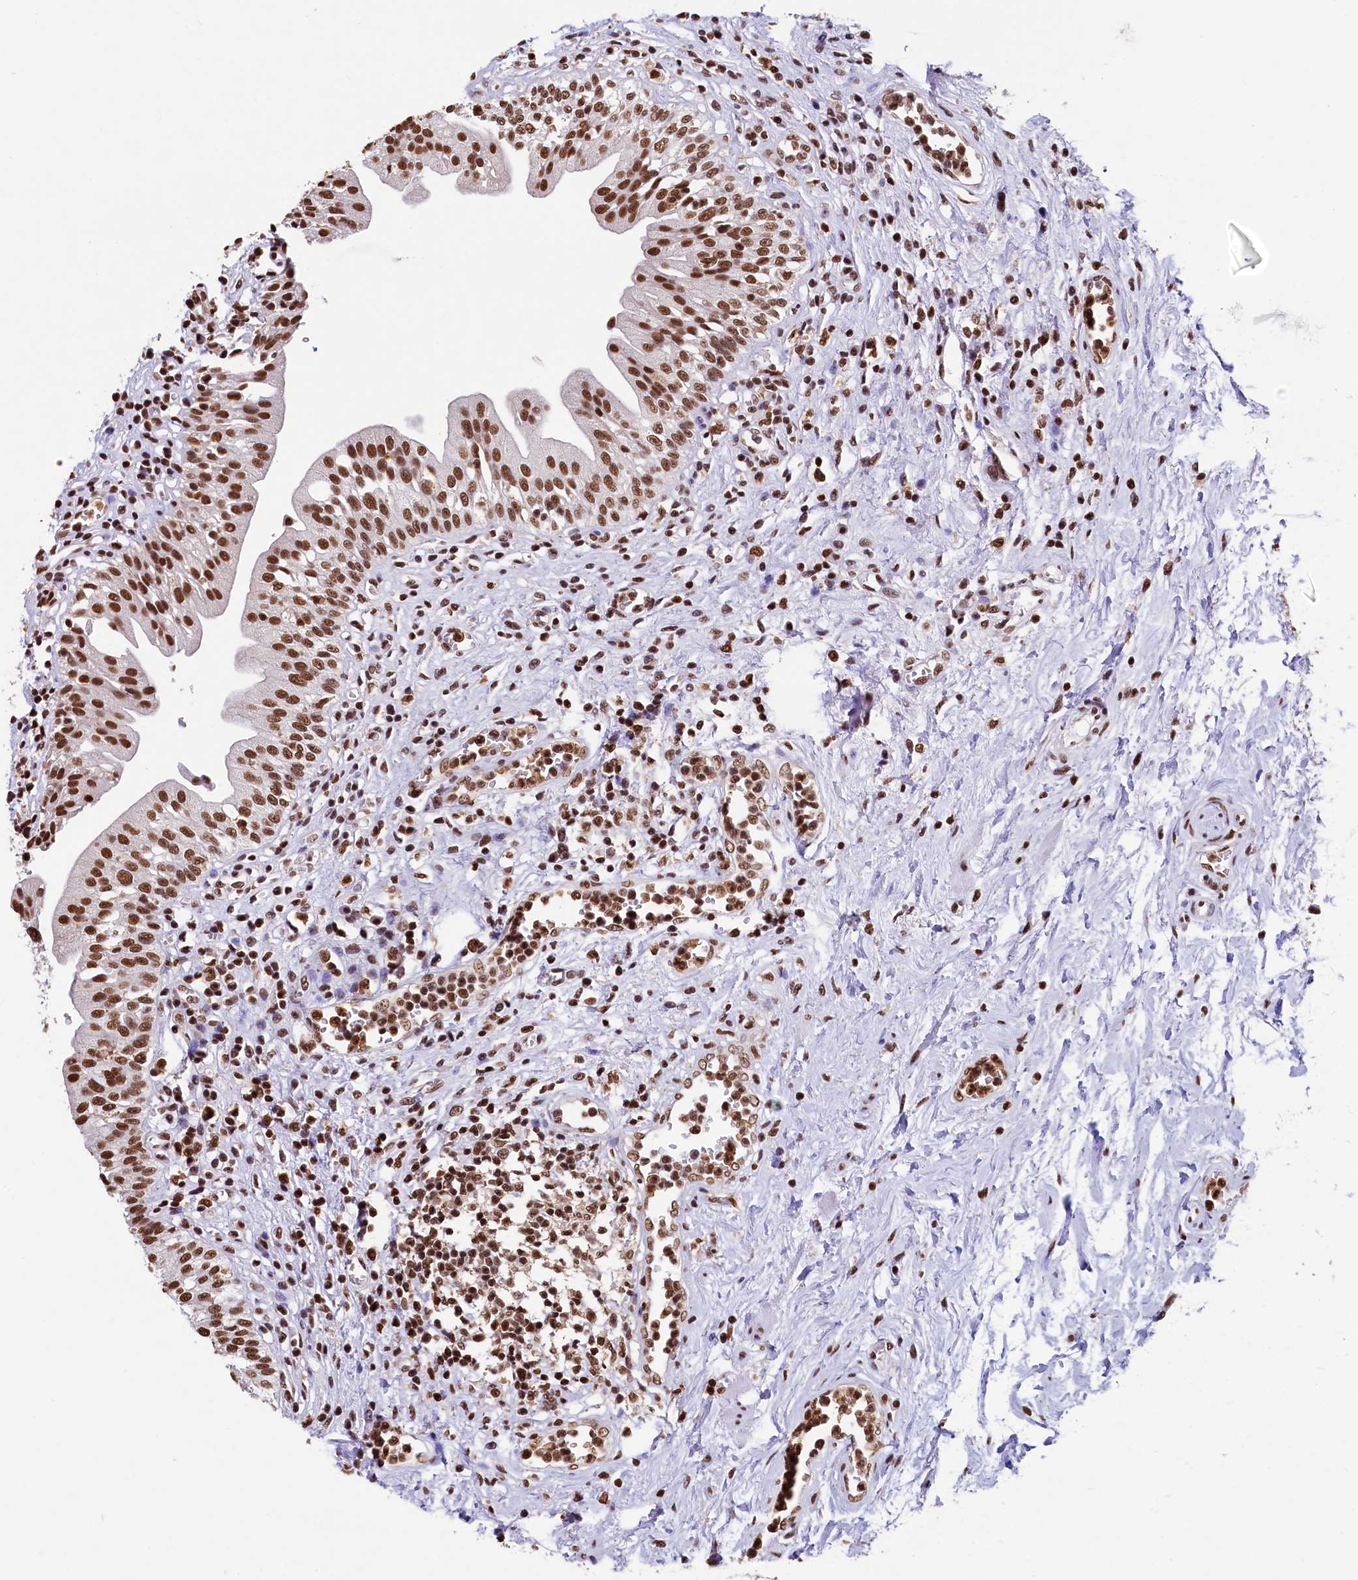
{"staining": {"intensity": "strong", "quantity": ">75%", "location": "nuclear"}, "tissue": "urinary bladder", "cell_type": "Urothelial cells", "image_type": "normal", "snomed": [{"axis": "morphology", "description": "Normal tissue, NOS"}, {"axis": "morphology", "description": "Inflammation, NOS"}, {"axis": "topography", "description": "Urinary bladder"}], "caption": "Urothelial cells reveal high levels of strong nuclear staining in approximately >75% of cells in normal human urinary bladder.", "gene": "SNRPD2", "patient": {"sex": "male", "age": 63}}